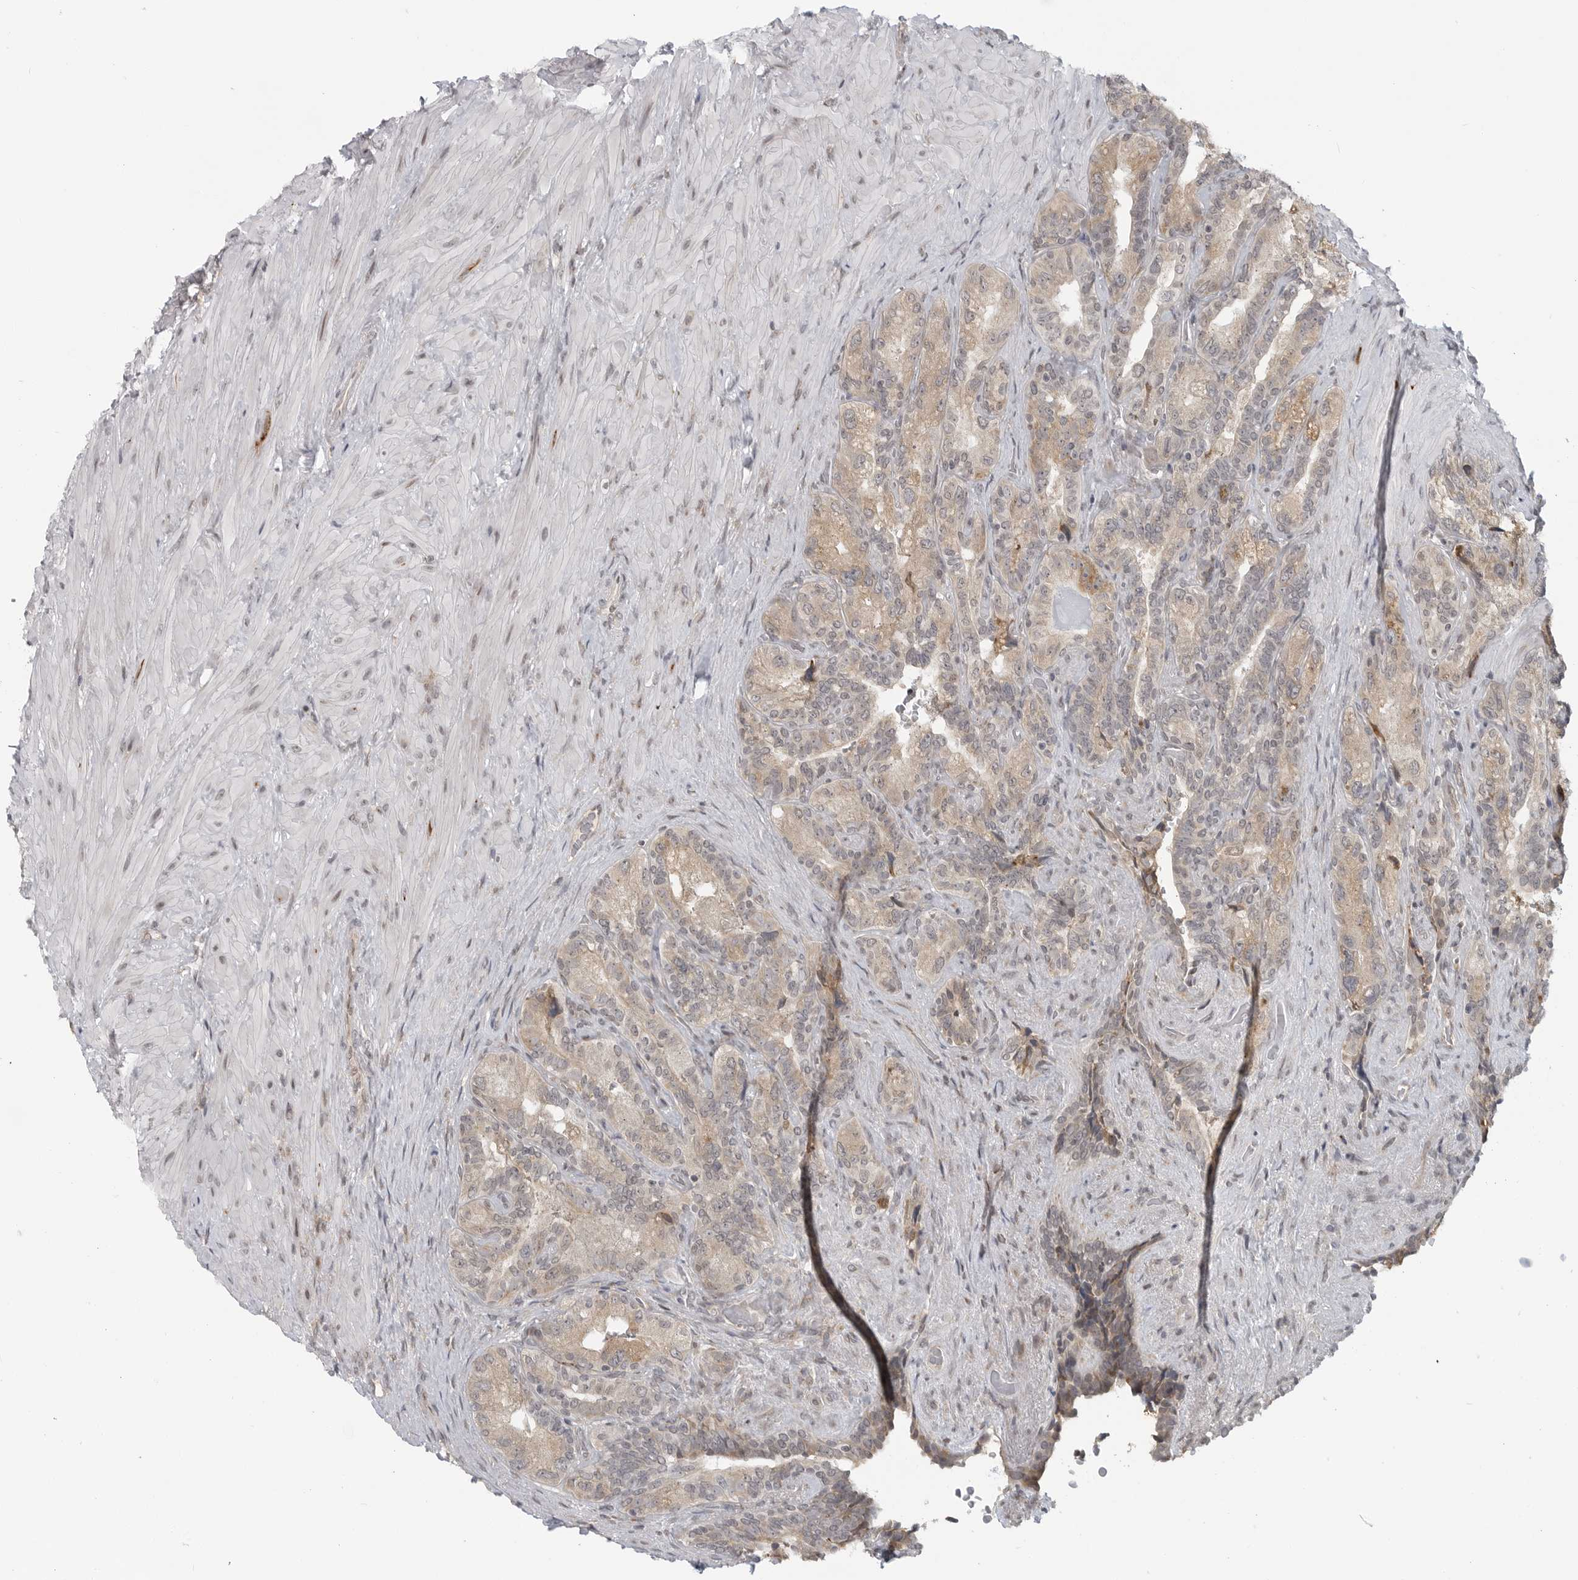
{"staining": {"intensity": "weak", "quantity": ">75%", "location": "cytoplasmic/membranous"}, "tissue": "seminal vesicle", "cell_type": "Glandular cells", "image_type": "normal", "snomed": [{"axis": "morphology", "description": "Normal tissue, NOS"}, {"axis": "topography", "description": "Prostate"}, {"axis": "topography", "description": "Seminal veicle"}], "caption": "Immunohistochemical staining of unremarkable human seminal vesicle reveals low levels of weak cytoplasmic/membranous expression in approximately >75% of glandular cells.", "gene": "CEP295NL", "patient": {"sex": "male", "age": 67}}